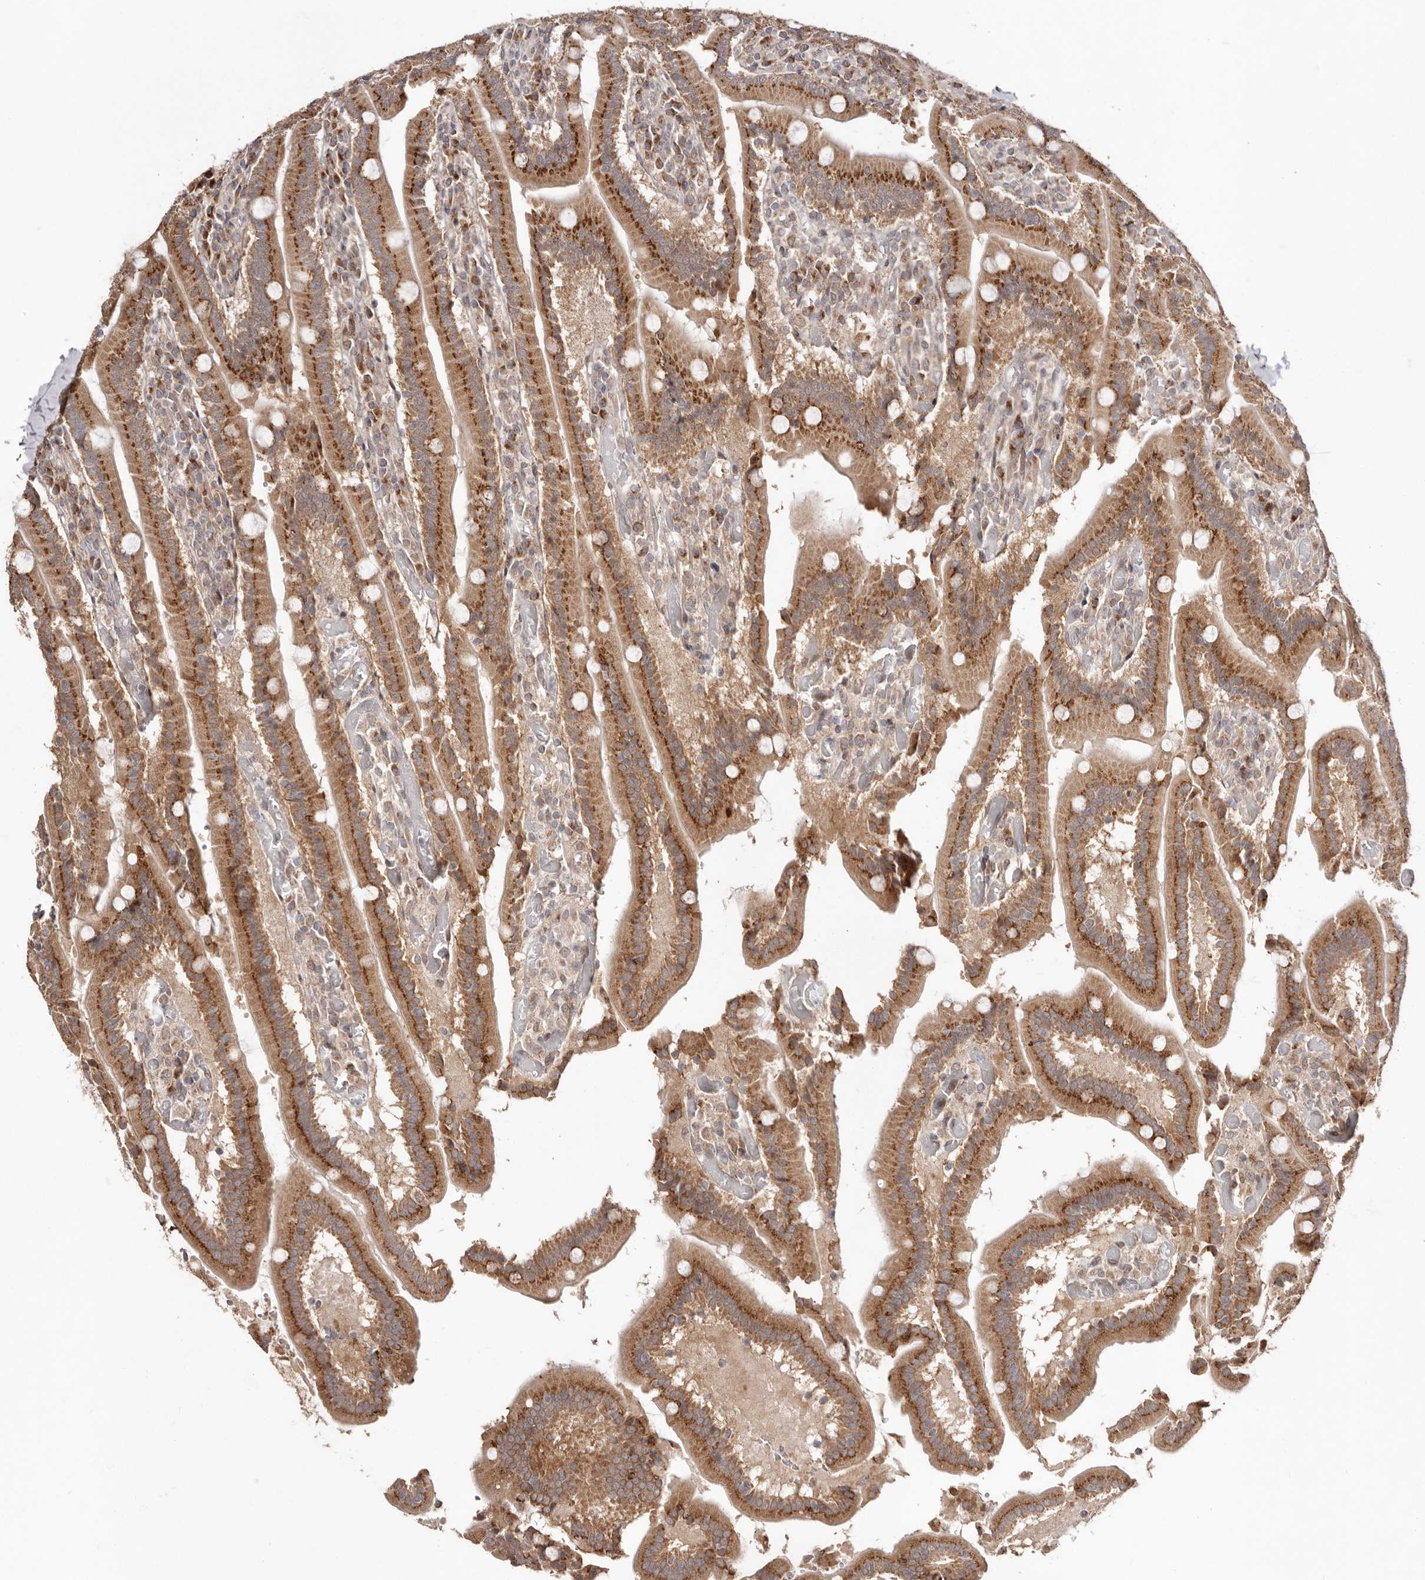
{"staining": {"intensity": "strong", "quantity": ">75%", "location": "cytoplasmic/membranous"}, "tissue": "duodenum", "cell_type": "Glandular cells", "image_type": "normal", "snomed": [{"axis": "morphology", "description": "Normal tissue, NOS"}, {"axis": "topography", "description": "Duodenum"}], "caption": "Immunohistochemical staining of benign human duodenum demonstrates strong cytoplasmic/membranous protein staining in approximately >75% of glandular cells.", "gene": "EGR3", "patient": {"sex": "female", "age": 62}}